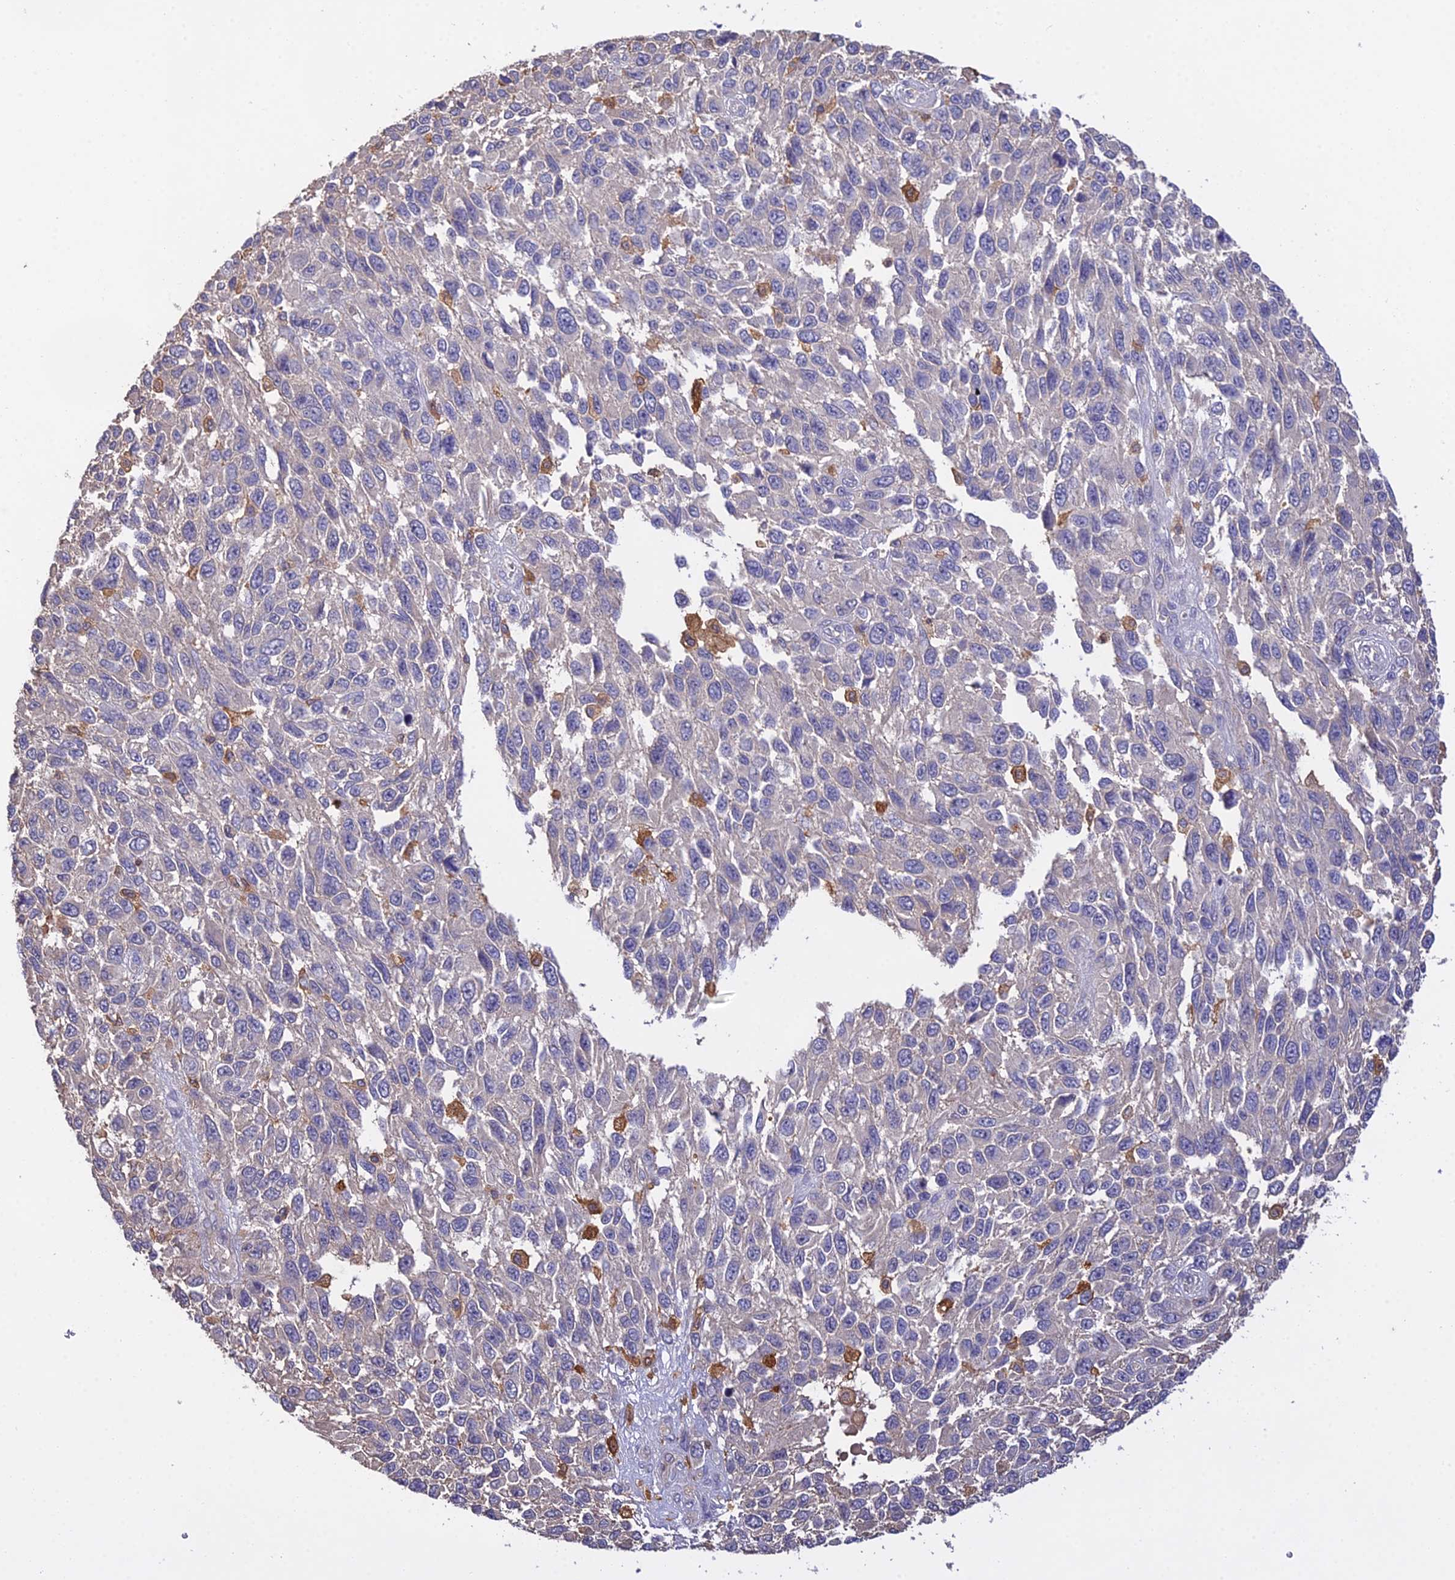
{"staining": {"intensity": "negative", "quantity": "none", "location": "none"}, "tissue": "melanoma", "cell_type": "Tumor cells", "image_type": "cancer", "snomed": [{"axis": "morphology", "description": "Malignant melanoma, NOS"}, {"axis": "topography", "description": "Skin"}], "caption": "Melanoma was stained to show a protein in brown. There is no significant positivity in tumor cells.", "gene": "FBP1", "patient": {"sex": "female", "age": 96}}